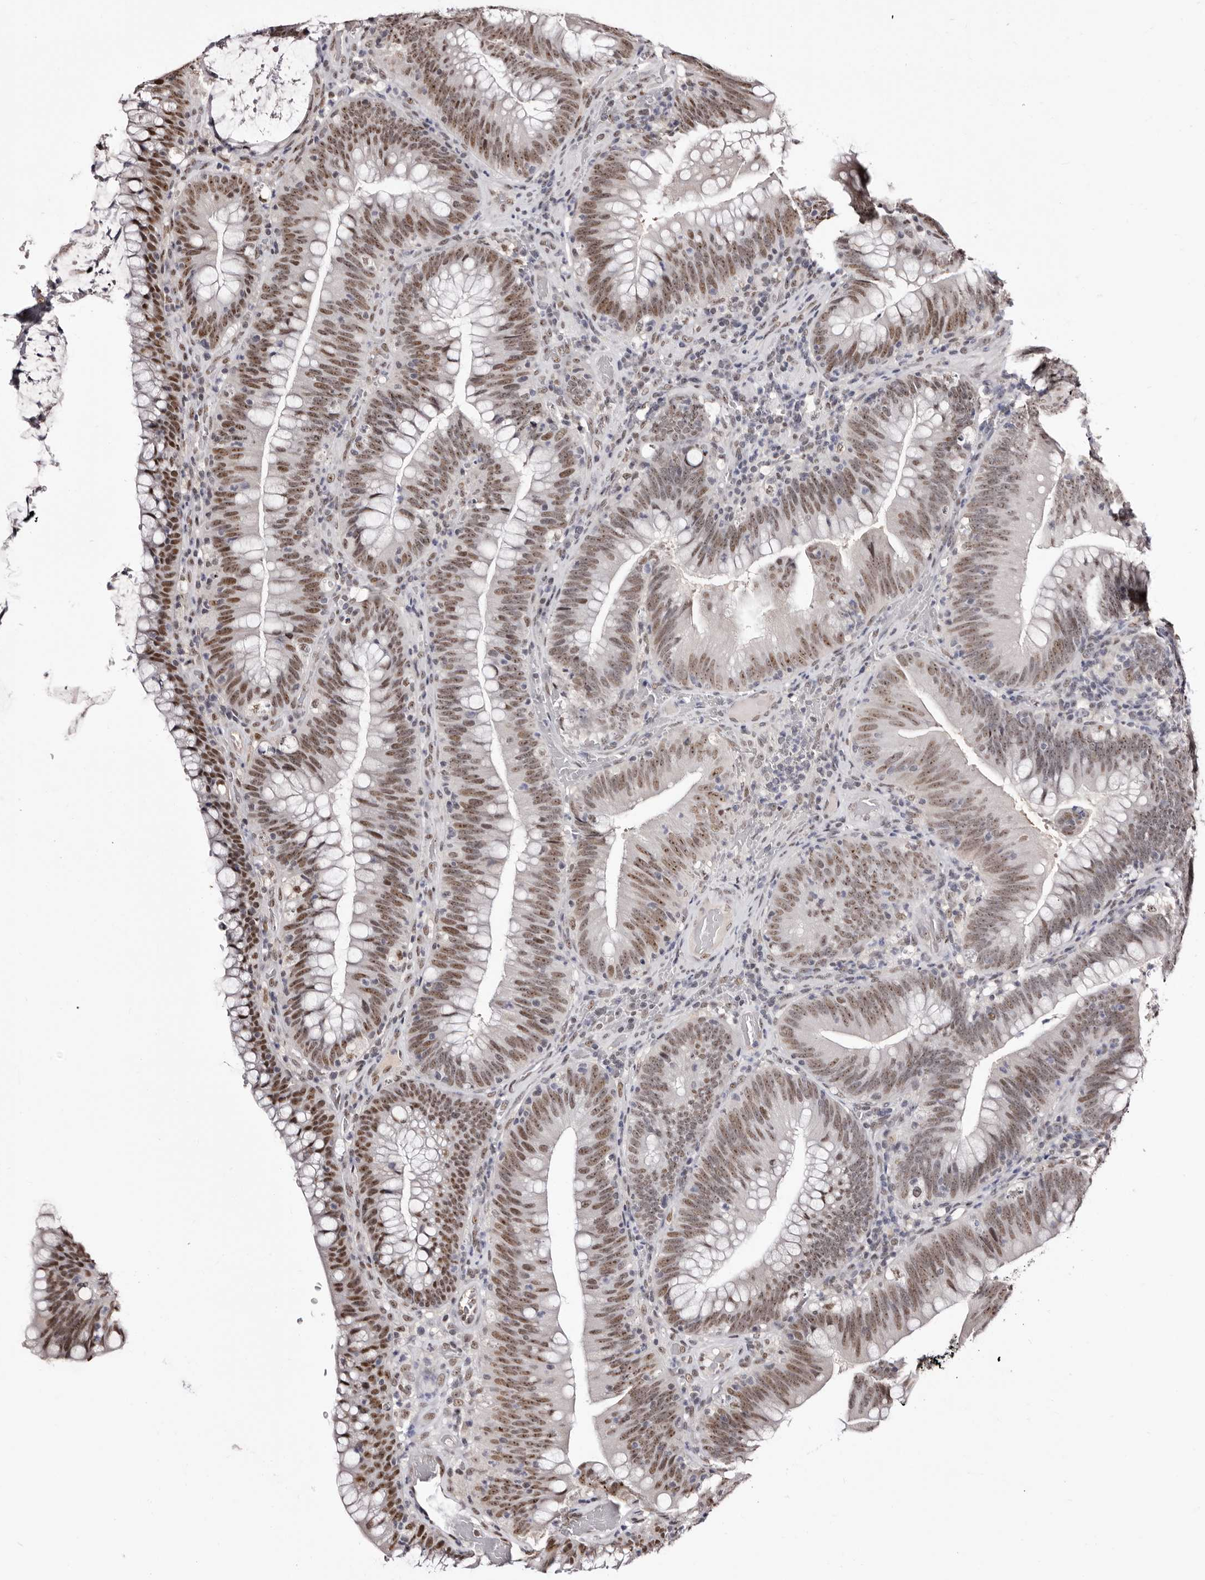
{"staining": {"intensity": "moderate", "quantity": ">75%", "location": "nuclear"}, "tissue": "colorectal cancer", "cell_type": "Tumor cells", "image_type": "cancer", "snomed": [{"axis": "morphology", "description": "Normal tissue, NOS"}, {"axis": "topography", "description": "Colon"}], "caption": "Human colorectal cancer stained with a protein marker shows moderate staining in tumor cells.", "gene": "ANAPC11", "patient": {"sex": "female", "age": 82}}